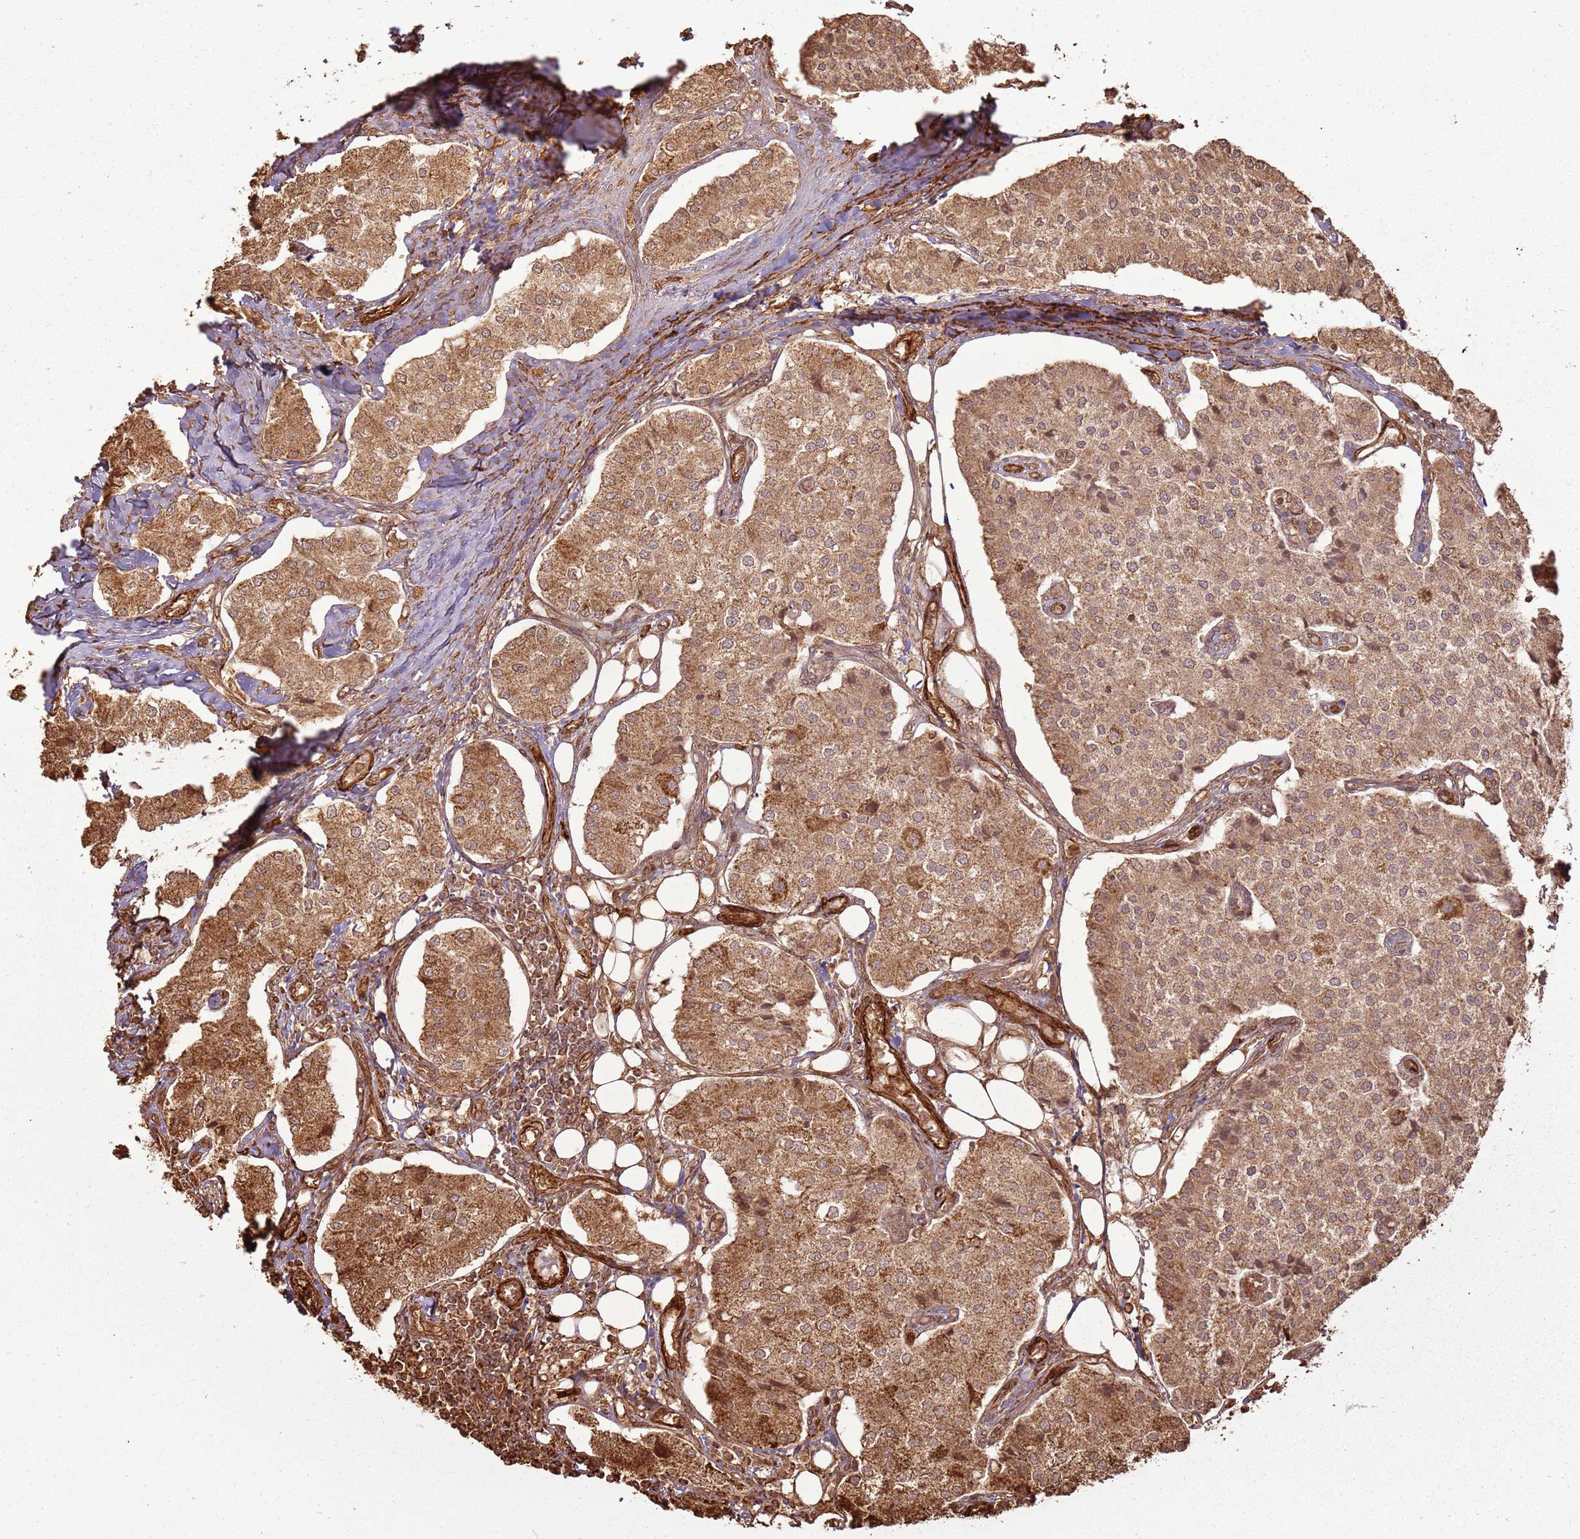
{"staining": {"intensity": "moderate", "quantity": ">75%", "location": "cytoplasmic/membranous"}, "tissue": "carcinoid", "cell_type": "Tumor cells", "image_type": "cancer", "snomed": [{"axis": "morphology", "description": "Carcinoid, malignant, NOS"}, {"axis": "topography", "description": "Colon"}], "caption": "Protein expression analysis of human carcinoid reveals moderate cytoplasmic/membranous expression in about >75% of tumor cells. Nuclei are stained in blue.", "gene": "DDX59", "patient": {"sex": "female", "age": 52}}